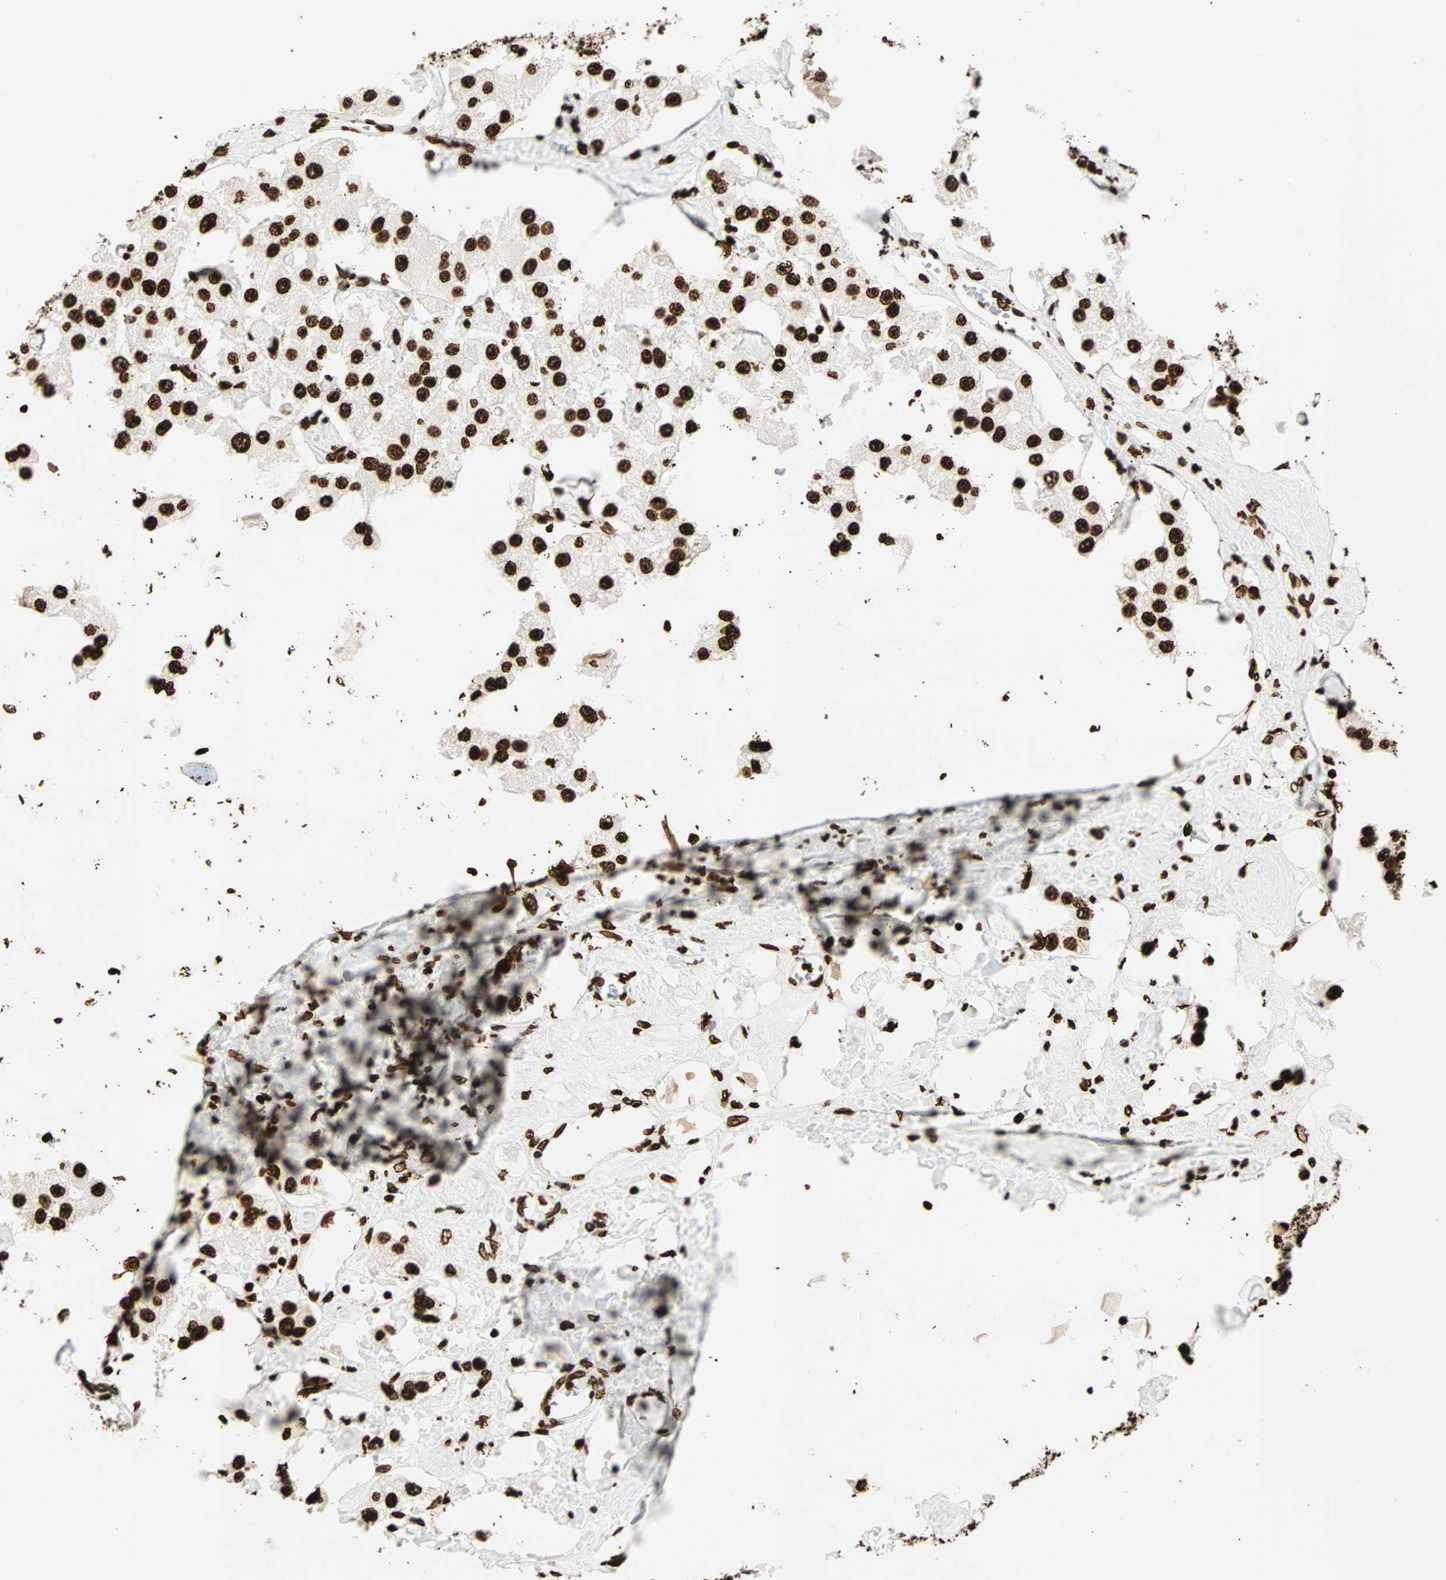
{"staining": {"intensity": "strong", "quantity": ">75%", "location": "nuclear"}, "tissue": "carcinoid", "cell_type": "Tumor cells", "image_type": "cancer", "snomed": [{"axis": "morphology", "description": "Carcinoid, malignant, NOS"}, {"axis": "topography", "description": "Pancreas"}], "caption": "Protein analysis of malignant carcinoid tissue shows strong nuclear staining in approximately >75% of tumor cells.", "gene": "GLI2", "patient": {"sex": "male", "age": 41}}